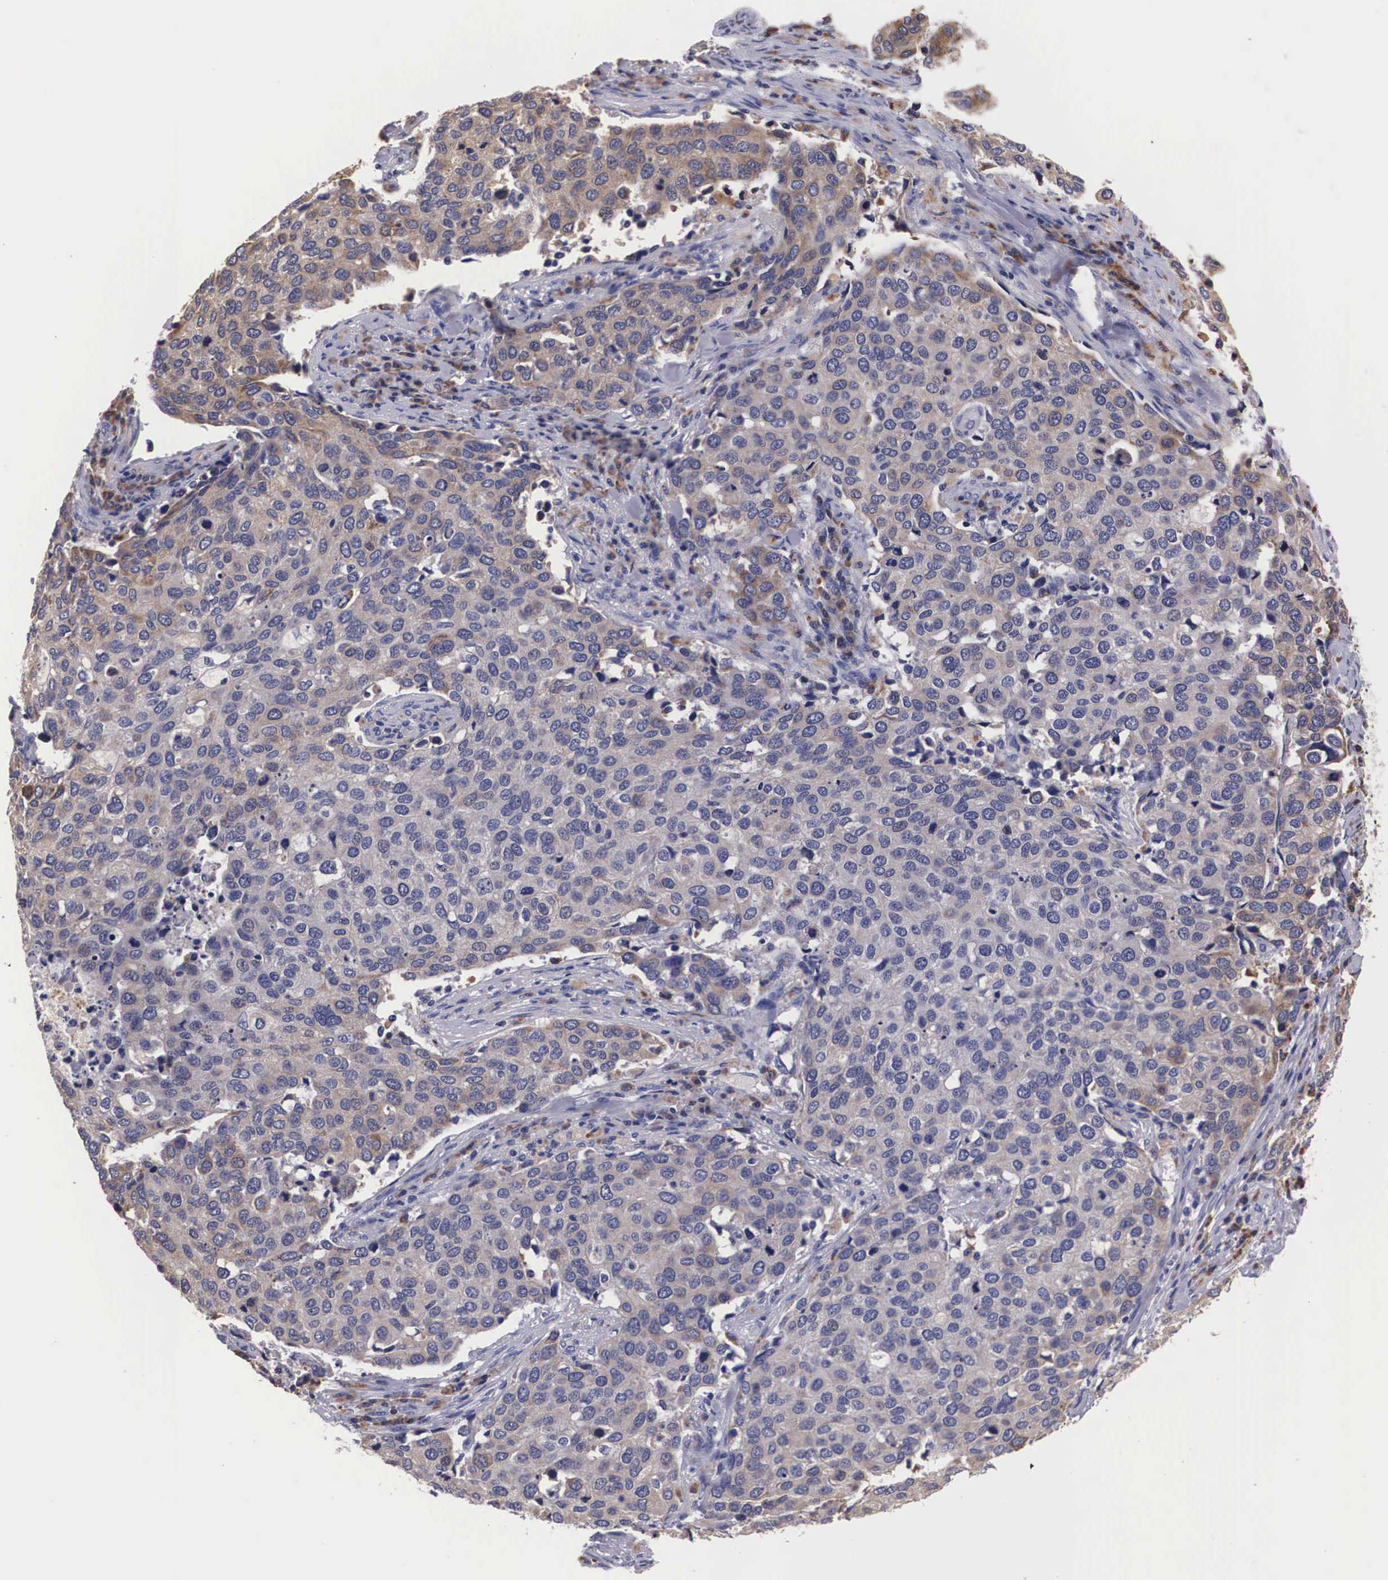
{"staining": {"intensity": "weak", "quantity": "<25%", "location": "cytoplasmic/membranous"}, "tissue": "cervical cancer", "cell_type": "Tumor cells", "image_type": "cancer", "snomed": [{"axis": "morphology", "description": "Squamous cell carcinoma, NOS"}, {"axis": "topography", "description": "Cervix"}], "caption": "Micrograph shows no significant protein expression in tumor cells of cervical squamous cell carcinoma. Brightfield microscopy of immunohistochemistry stained with DAB (brown) and hematoxylin (blue), captured at high magnification.", "gene": "CRELD2", "patient": {"sex": "female", "age": 54}}